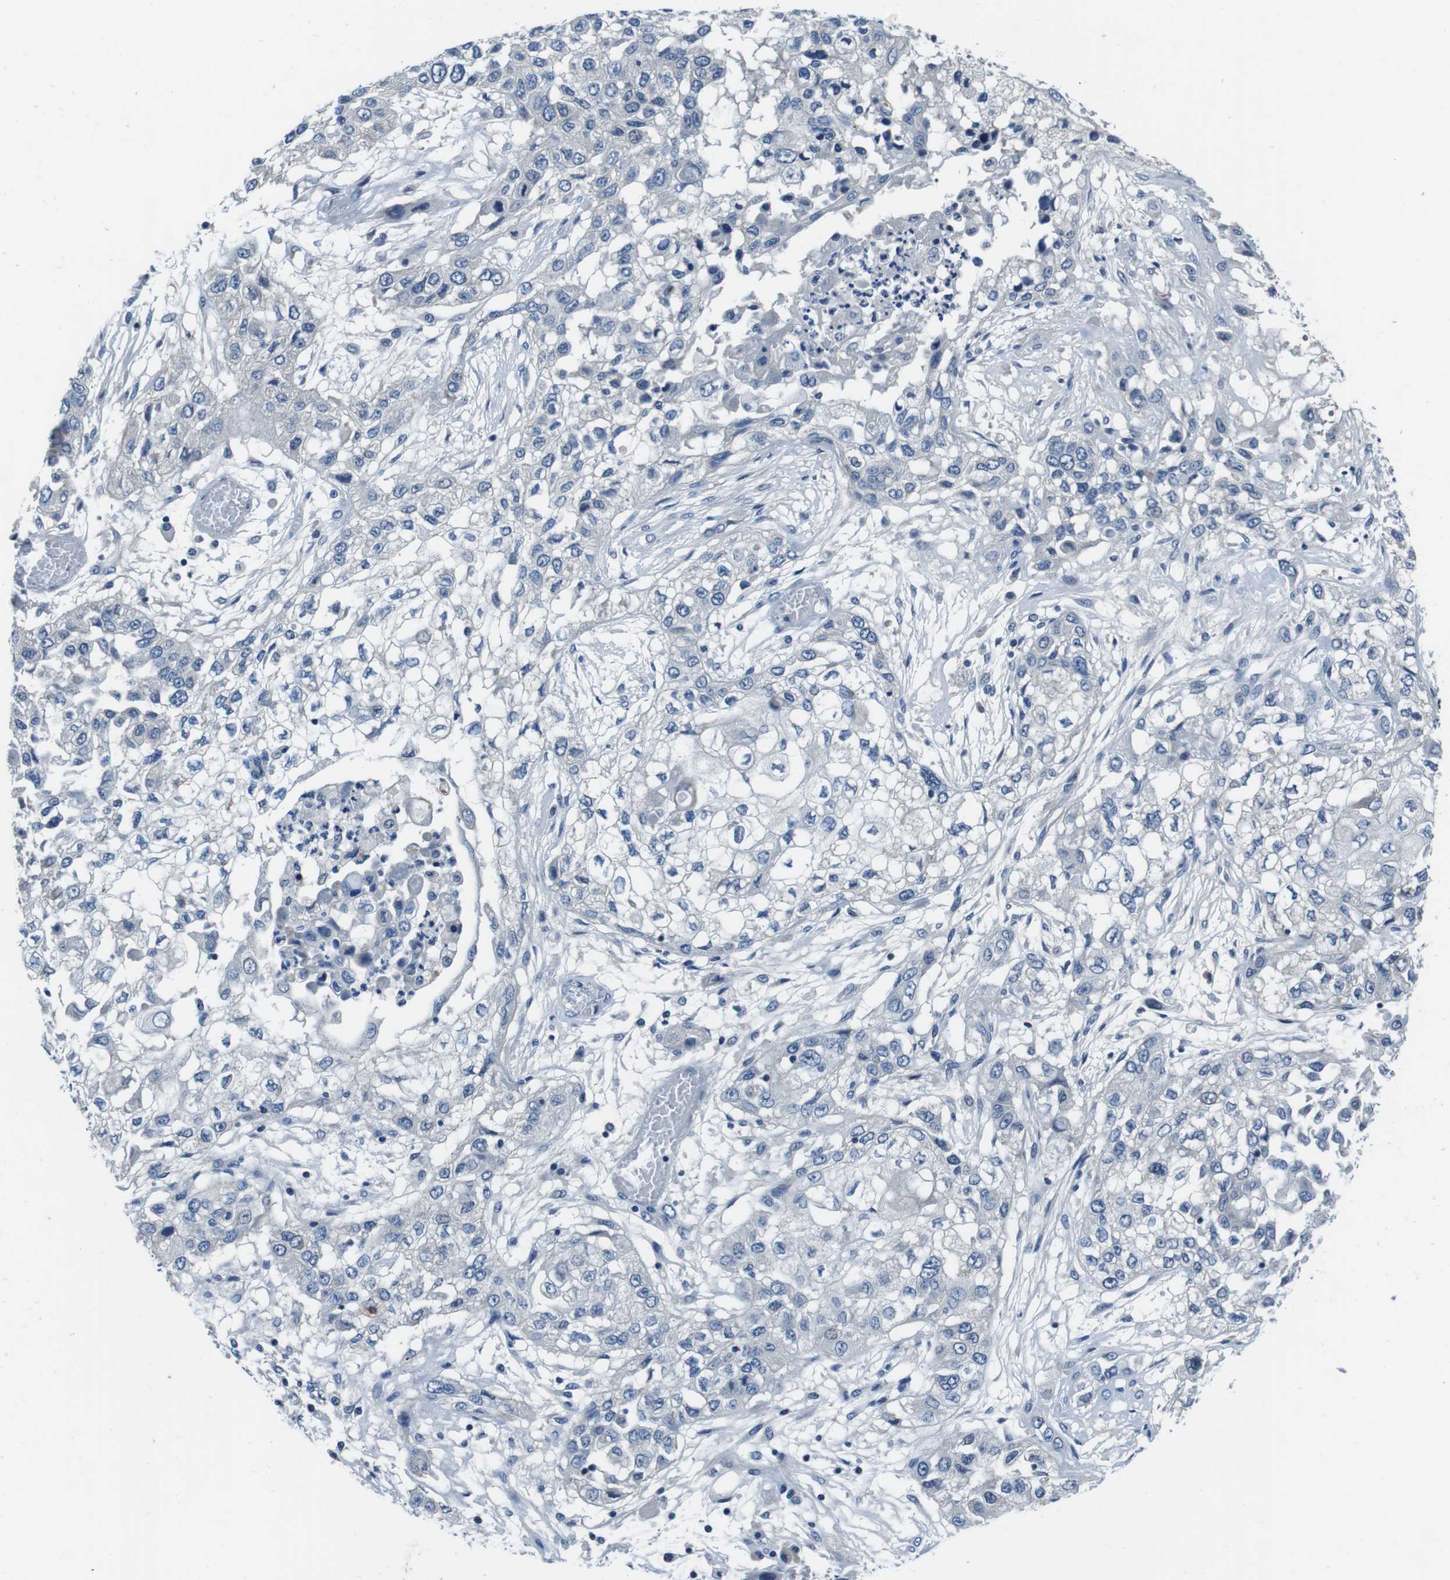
{"staining": {"intensity": "negative", "quantity": "none", "location": "none"}, "tissue": "lung cancer", "cell_type": "Tumor cells", "image_type": "cancer", "snomed": [{"axis": "morphology", "description": "Squamous cell carcinoma, NOS"}, {"axis": "topography", "description": "Lung"}], "caption": "This photomicrograph is of lung cancer (squamous cell carcinoma) stained with immunohistochemistry to label a protein in brown with the nuclei are counter-stained blue. There is no staining in tumor cells.", "gene": "CASQ1", "patient": {"sex": "male", "age": 71}}